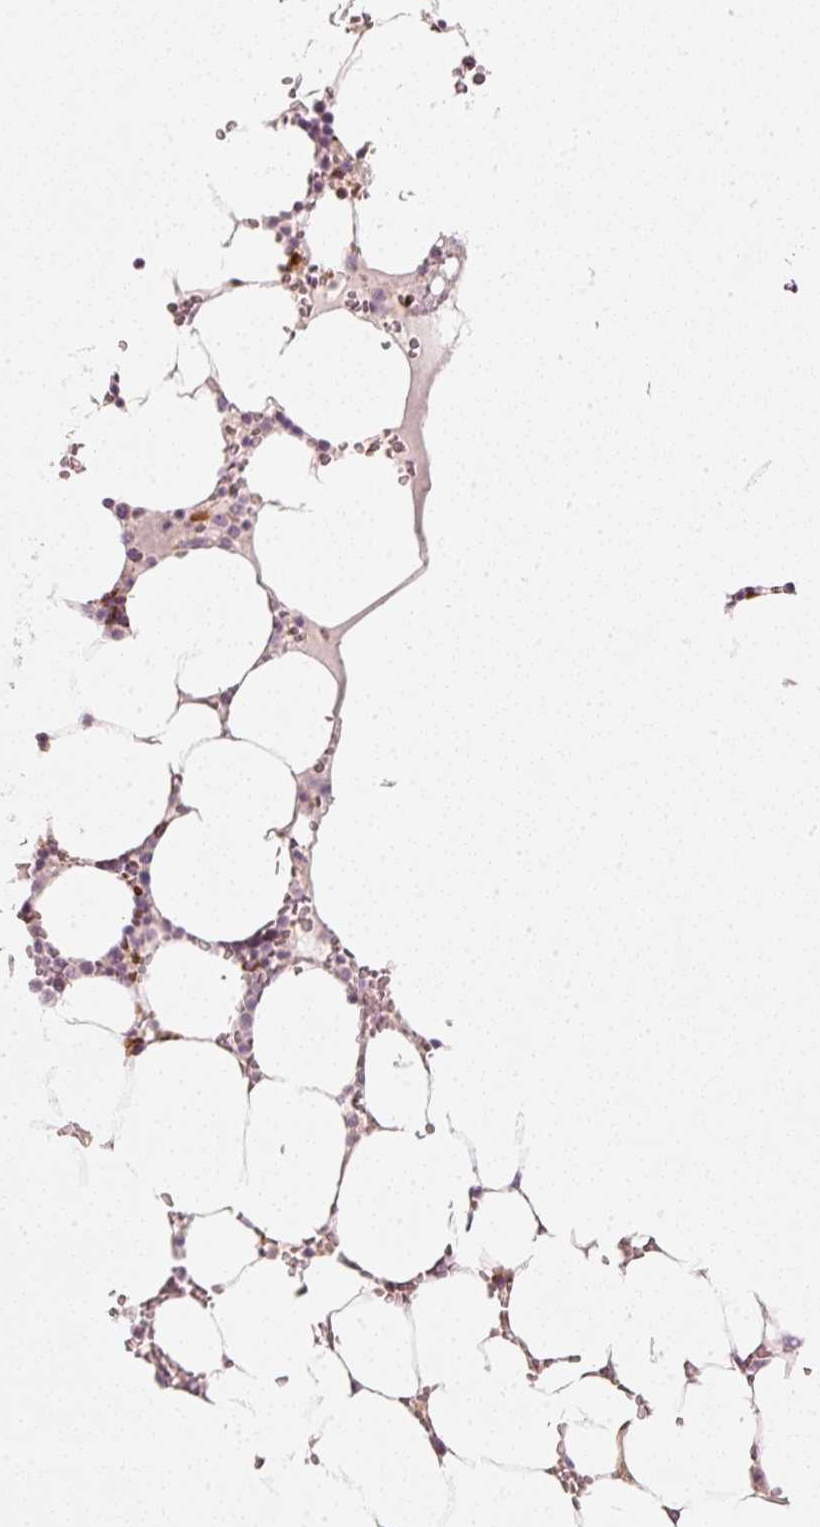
{"staining": {"intensity": "strong", "quantity": "<25%", "location": "cytoplasmic/membranous"}, "tissue": "bone marrow", "cell_type": "Hematopoietic cells", "image_type": "normal", "snomed": [{"axis": "morphology", "description": "Normal tissue, NOS"}, {"axis": "topography", "description": "Bone marrow"}], "caption": "Normal bone marrow reveals strong cytoplasmic/membranous staining in about <25% of hematopoietic cells, visualized by immunohistochemistry. The staining was performed using DAB to visualize the protein expression in brown, while the nuclei were stained in blue with hematoxylin (Magnification: 20x).", "gene": "KCNQ1", "patient": {"sex": "male", "age": 64}}